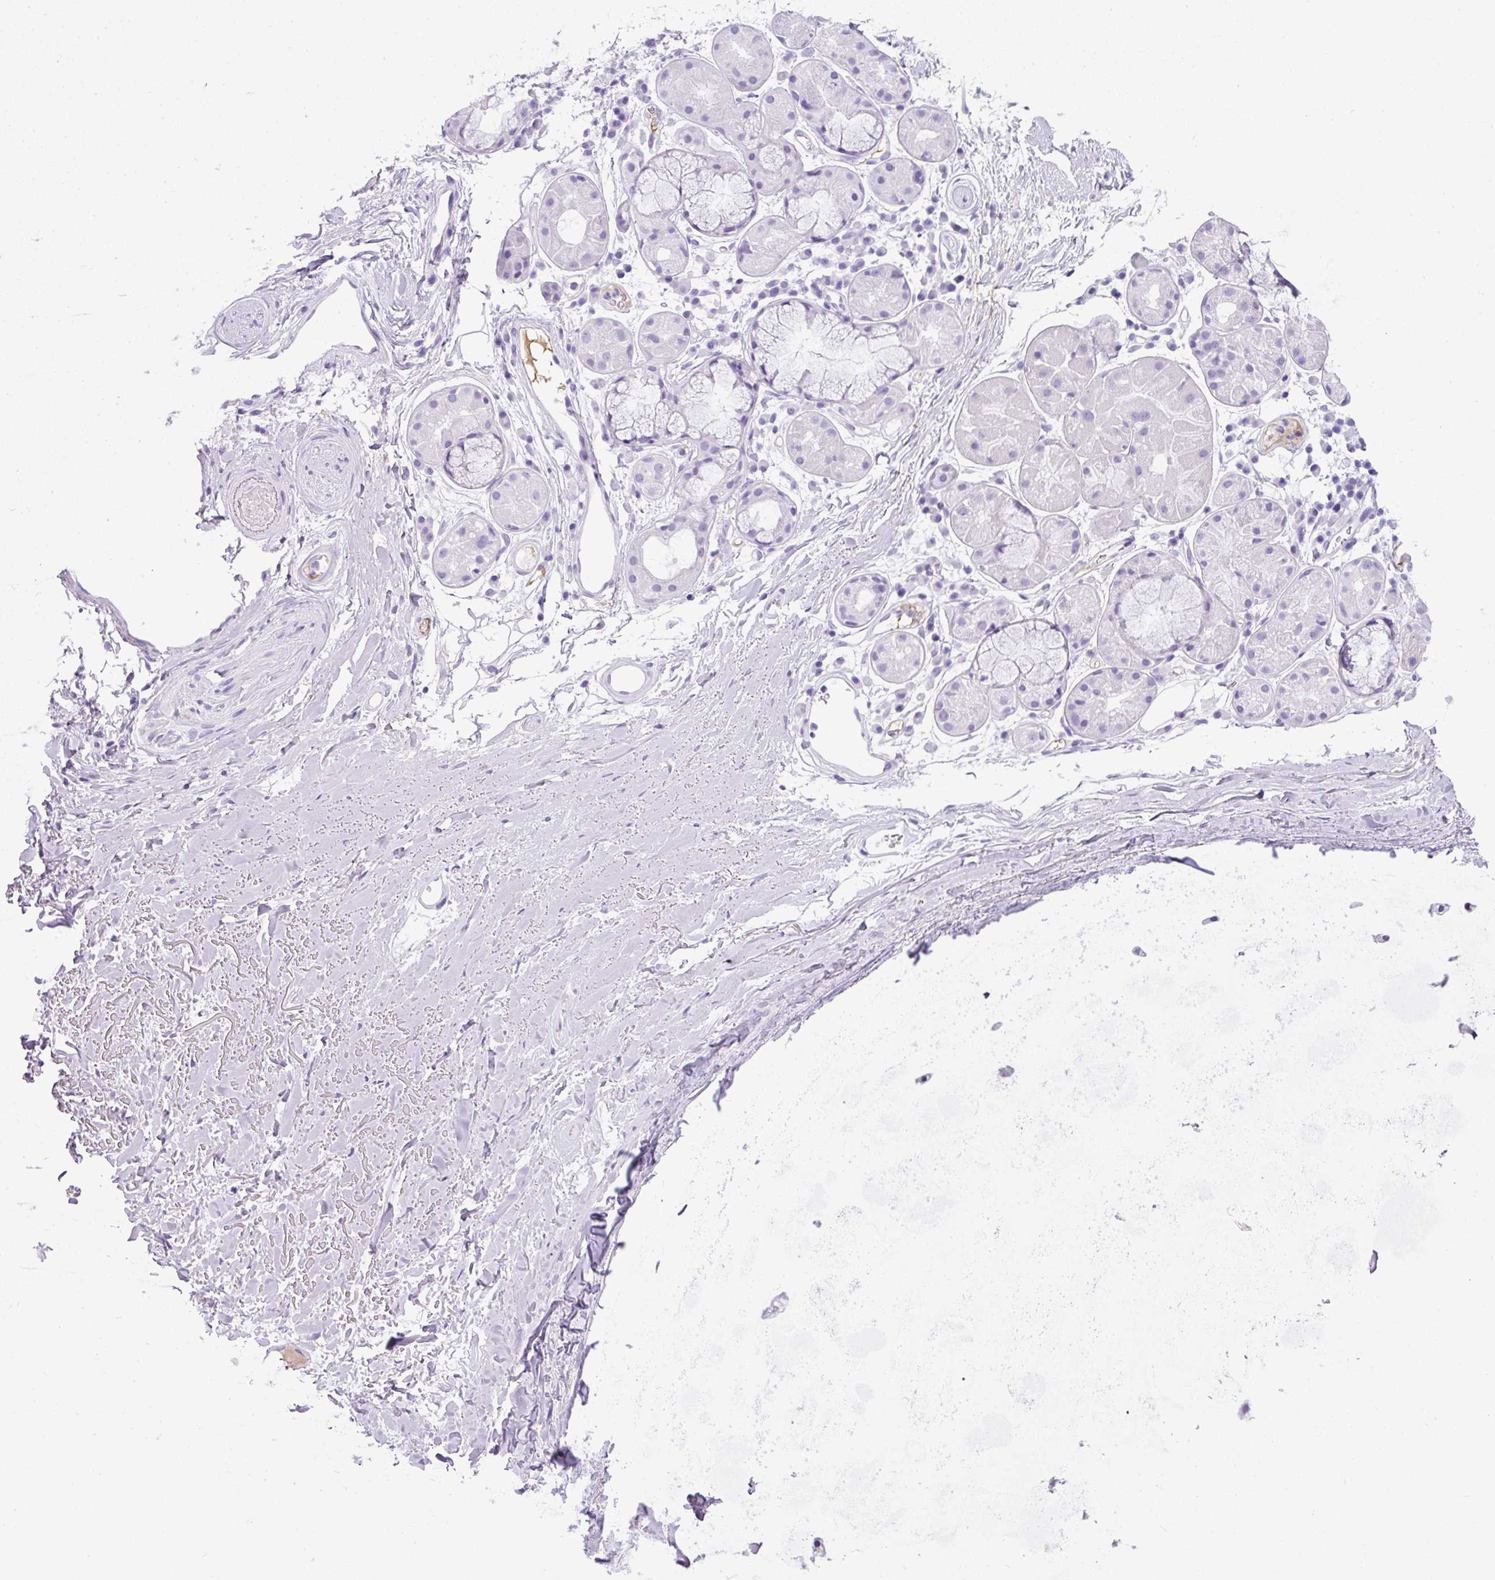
{"staining": {"intensity": "negative", "quantity": "none", "location": "none"}, "tissue": "adipose tissue", "cell_type": "Adipocytes", "image_type": "normal", "snomed": [{"axis": "morphology", "description": "Normal tissue, NOS"}, {"axis": "topography", "description": "Cartilage tissue"}], "caption": "Immunohistochemistry histopathology image of normal adipose tissue: adipose tissue stained with DAB (3,3'-diaminobenzidine) reveals no significant protein staining in adipocytes.", "gene": "TNP1", "patient": {"sex": "male", "age": 80}}